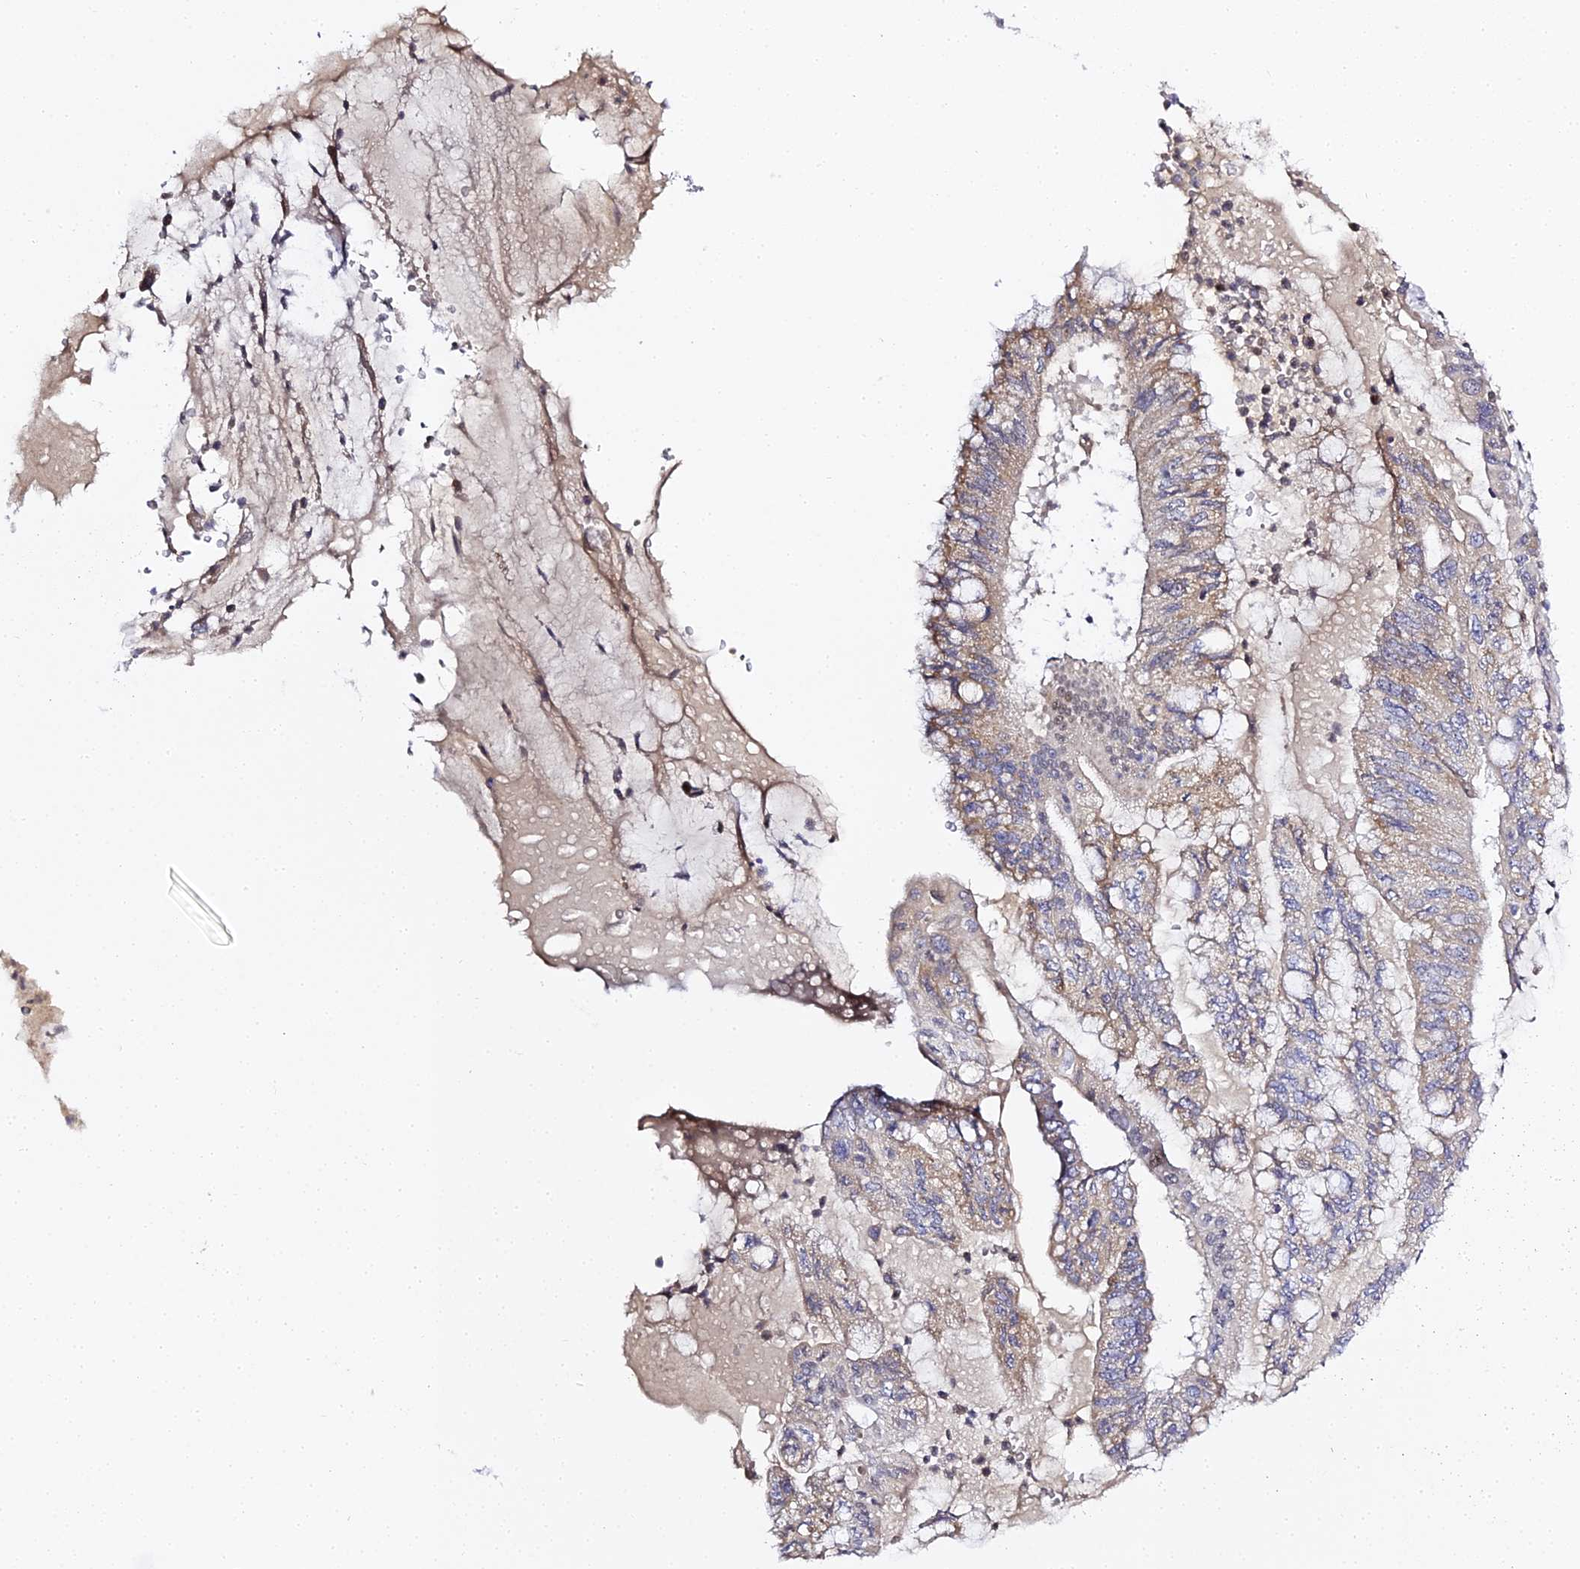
{"staining": {"intensity": "weak", "quantity": ">75%", "location": "cytoplasmic/membranous,nuclear"}, "tissue": "pancreatic cancer", "cell_type": "Tumor cells", "image_type": "cancer", "snomed": [{"axis": "morphology", "description": "Adenocarcinoma, NOS"}, {"axis": "topography", "description": "Pancreas"}], "caption": "High-magnification brightfield microscopy of pancreatic cancer stained with DAB (3,3'-diaminobenzidine) (brown) and counterstained with hematoxylin (blue). tumor cells exhibit weak cytoplasmic/membranous and nuclear positivity is seen in approximately>75% of cells.", "gene": "SERP1", "patient": {"sex": "female", "age": 73}}